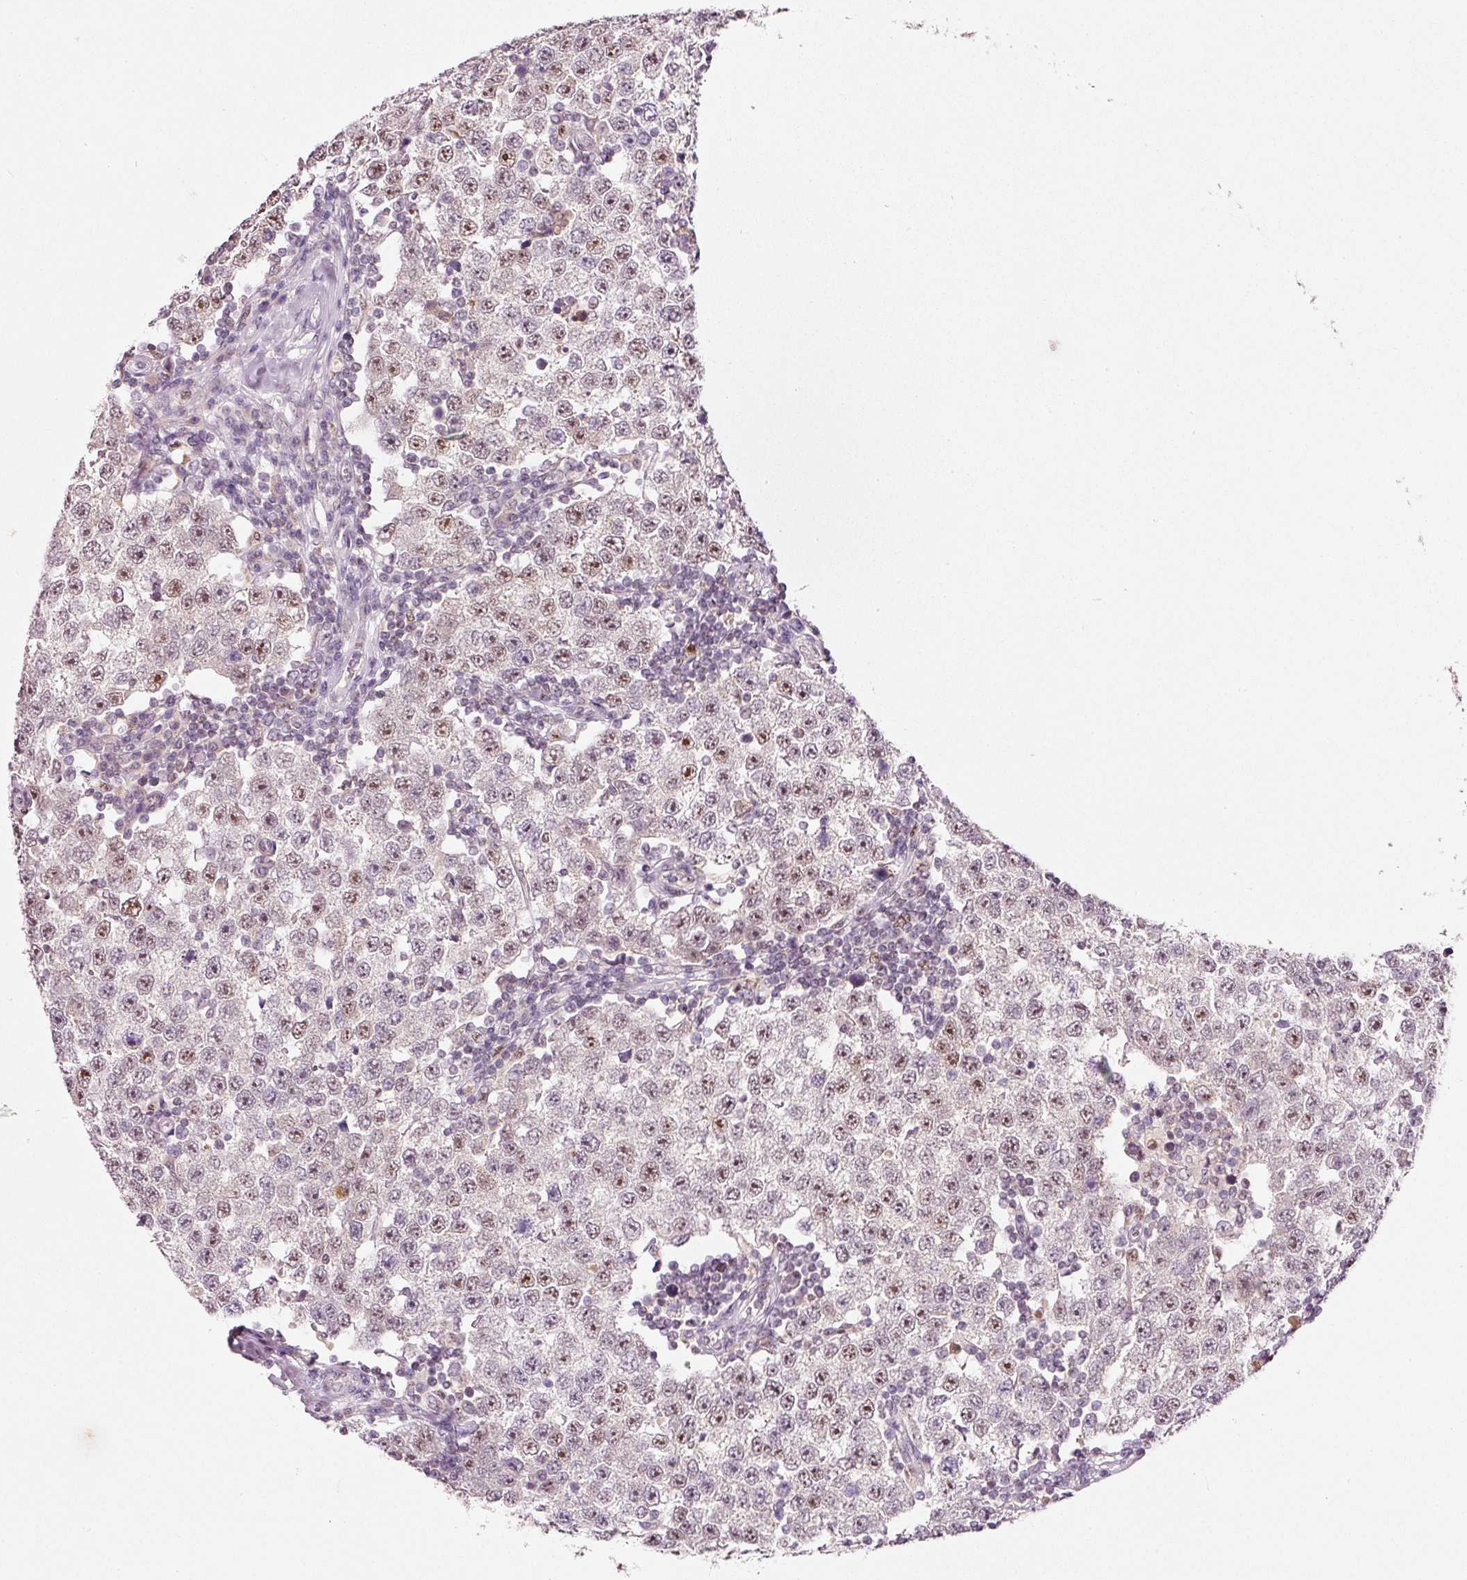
{"staining": {"intensity": "moderate", "quantity": "25%-75%", "location": "nuclear"}, "tissue": "testis cancer", "cell_type": "Tumor cells", "image_type": "cancer", "snomed": [{"axis": "morphology", "description": "Seminoma, NOS"}, {"axis": "topography", "description": "Testis"}], "caption": "Testis cancer (seminoma) stained with a protein marker exhibits moderate staining in tumor cells.", "gene": "FSTL3", "patient": {"sex": "male", "age": 34}}